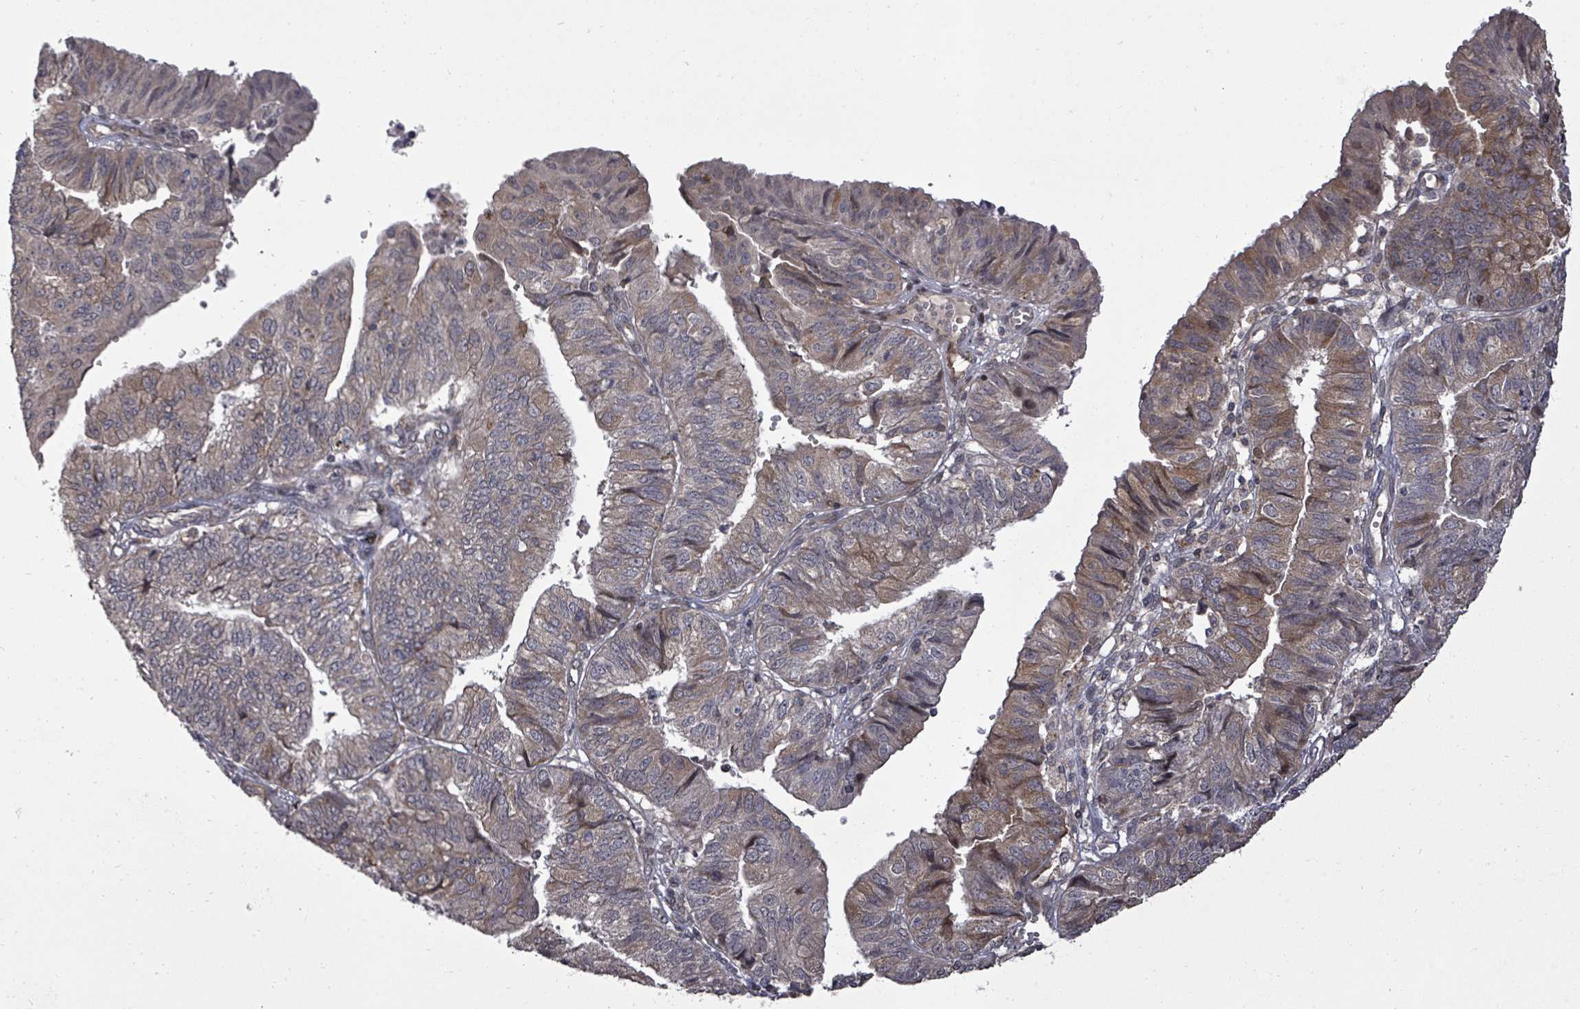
{"staining": {"intensity": "moderate", "quantity": "<25%", "location": "cytoplasmic/membranous"}, "tissue": "endometrial cancer", "cell_type": "Tumor cells", "image_type": "cancer", "snomed": [{"axis": "morphology", "description": "Adenocarcinoma, NOS"}, {"axis": "topography", "description": "Endometrium"}], "caption": "Immunohistochemical staining of human endometrial cancer displays low levels of moderate cytoplasmic/membranous positivity in about <25% of tumor cells.", "gene": "KRTAP27-1", "patient": {"sex": "female", "age": 56}}